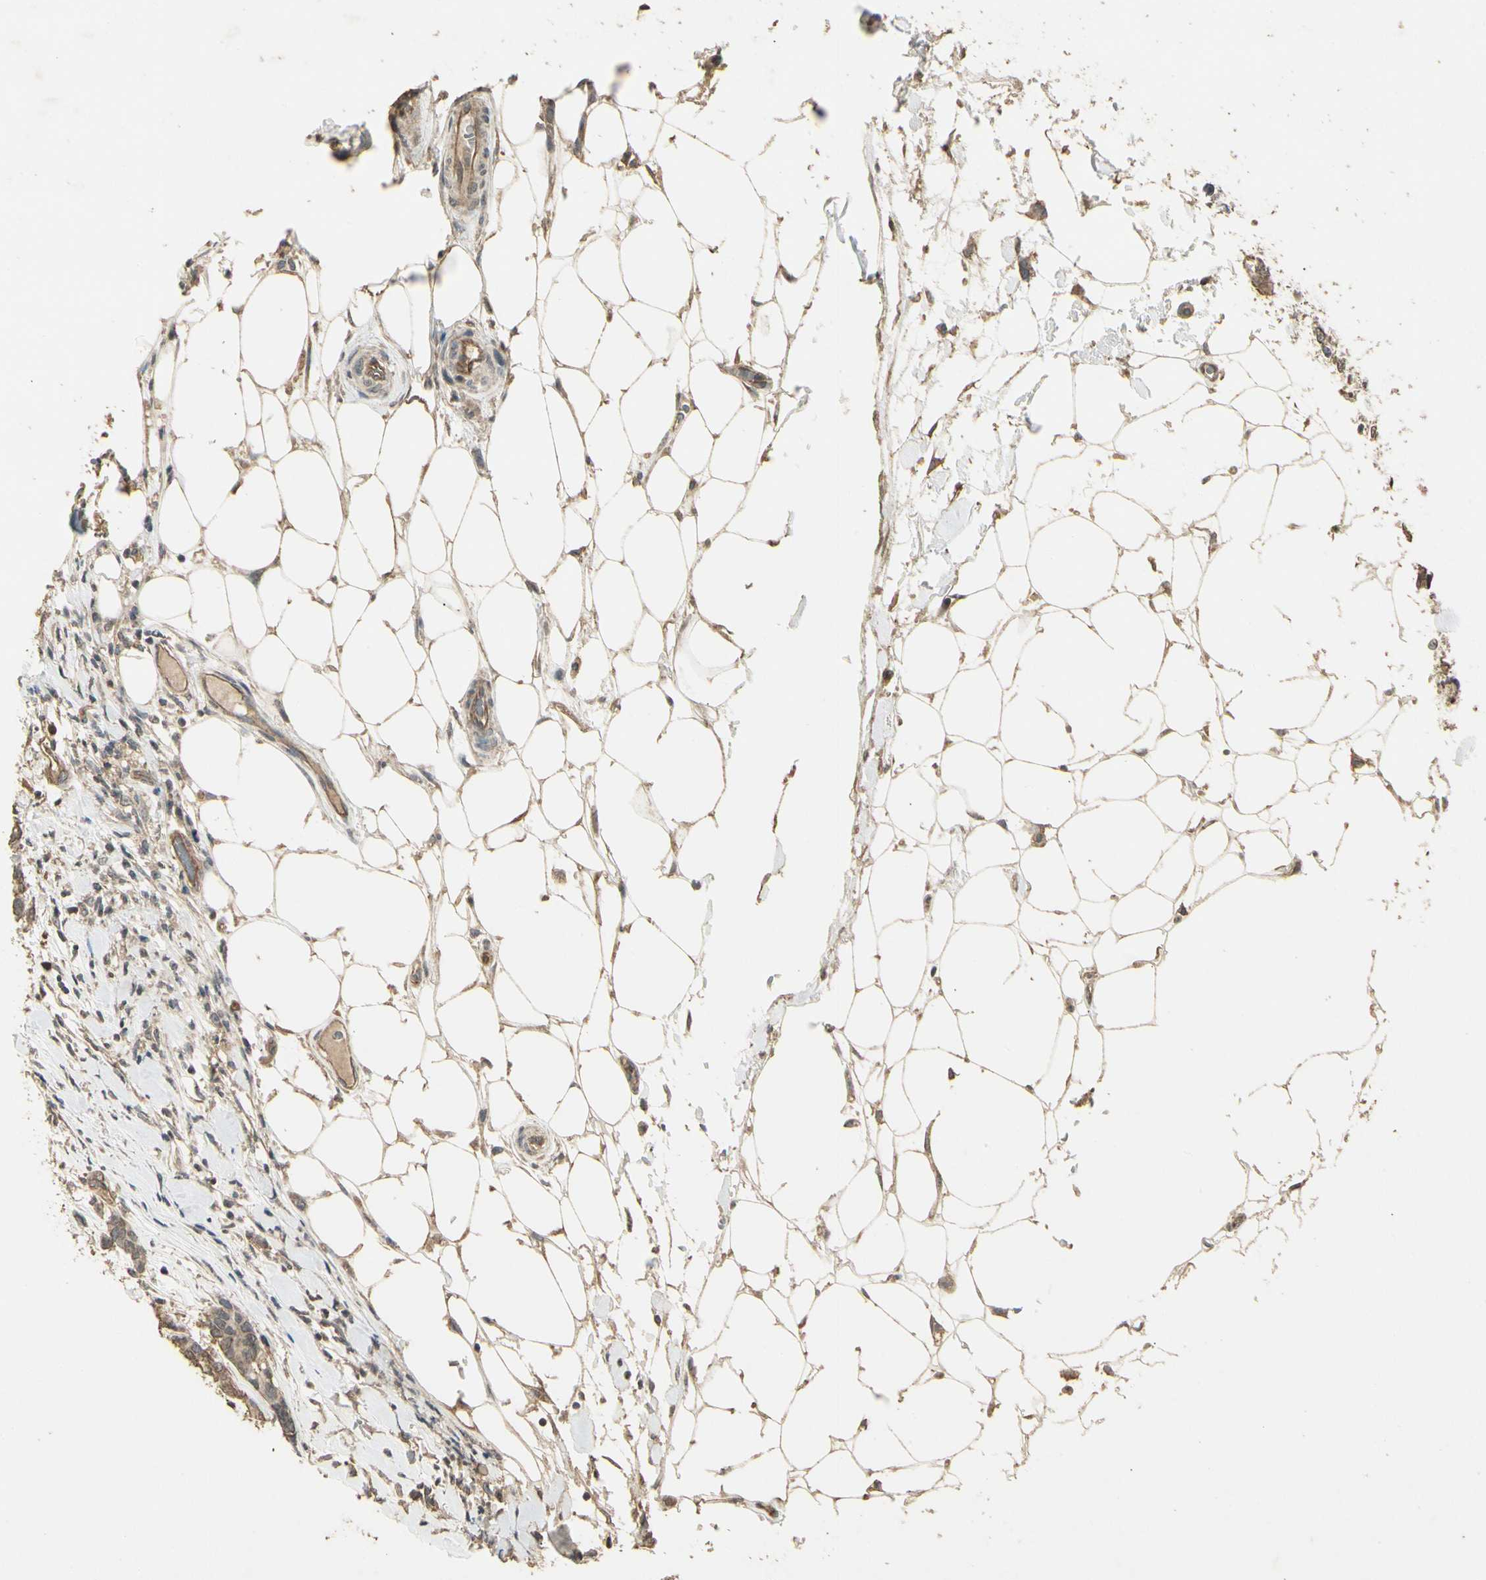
{"staining": {"intensity": "weak", "quantity": ">75%", "location": "cytoplasmic/membranous"}, "tissue": "breast cancer", "cell_type": "Tumor cells", "image_type": "cancer", "snomed": [{"axis": "morphology", "description": "Duct carcinoma"}, {"axis": "topography", "description": "Breast"}], "caption": "Weak cytoplasmic/membranous expression for a protein is appreciated in about >75% of tumor cells of breast cancer (infiltrating ductal carcinoma) using immunohistochemistry.", "gene": "RNF180", "patient": {"sex": "female", "age": 87}}